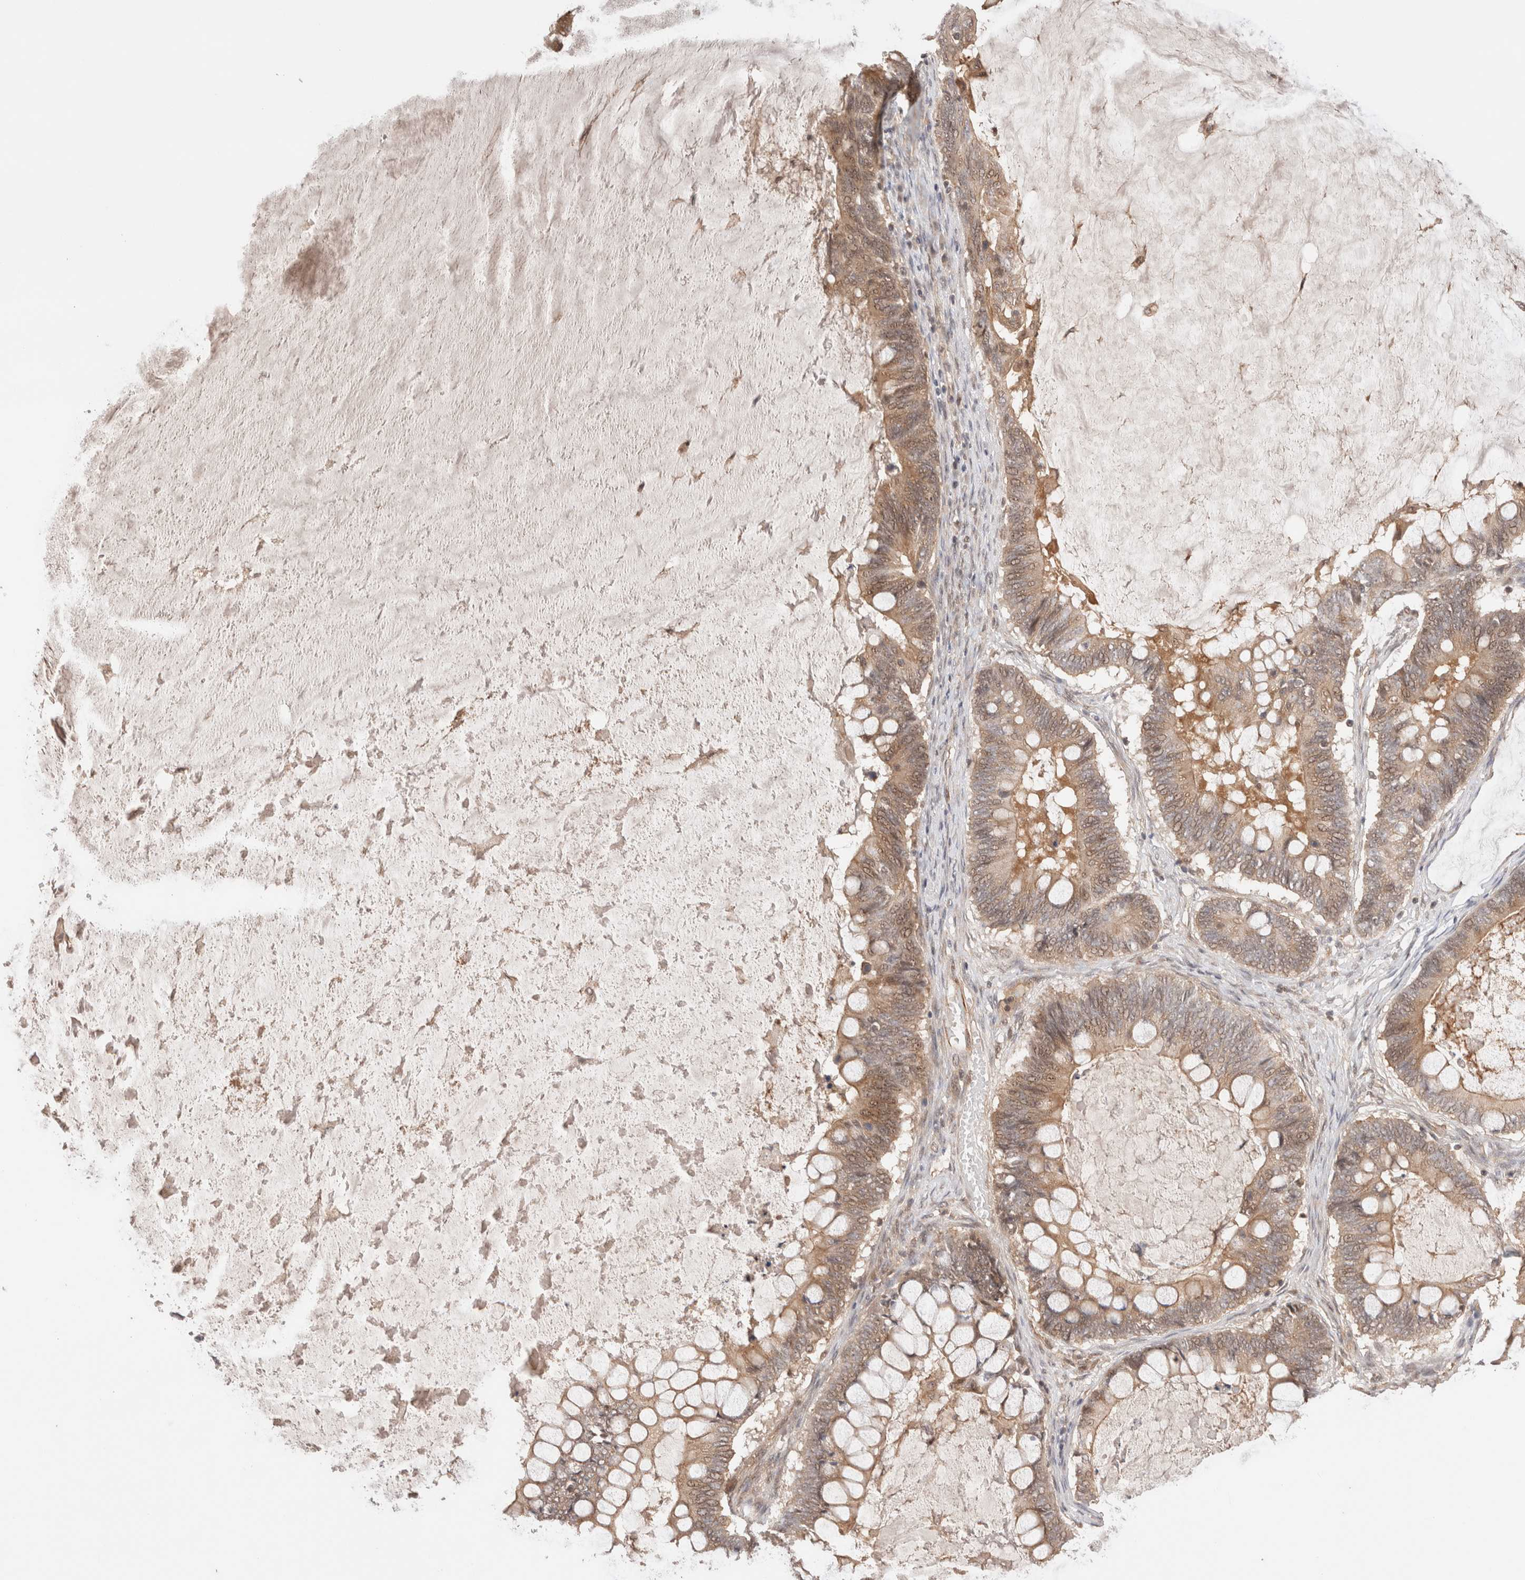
{"staining": {"intensity": "moderate", "quantity": ">75%", "location": "cytoplasmic/membranous,nuclear"}, "tissue": "ovarian cancer", "cell_type": "Tumor cells", "image_type": "cancer", "snomed": [{"axis": "morphology", "description": "Cystadenocarcinoma, mucinous, NOS"}, {"axis": "topography", "description": "Ovary"}], "caption": "Brown immunohistochemical staining in mucinous cystadenocarcinoma (ovarian) shows moderate cytoplasmic/membranous and nuclear staining in approximately >75% of tumor cells. (DAB (3,3'-diaminobenzidine) IHC, brown staining for protein, blue staining for nuclei).", "gene": "SIKE1", "patient": {"sex": "female", "age": 61}}